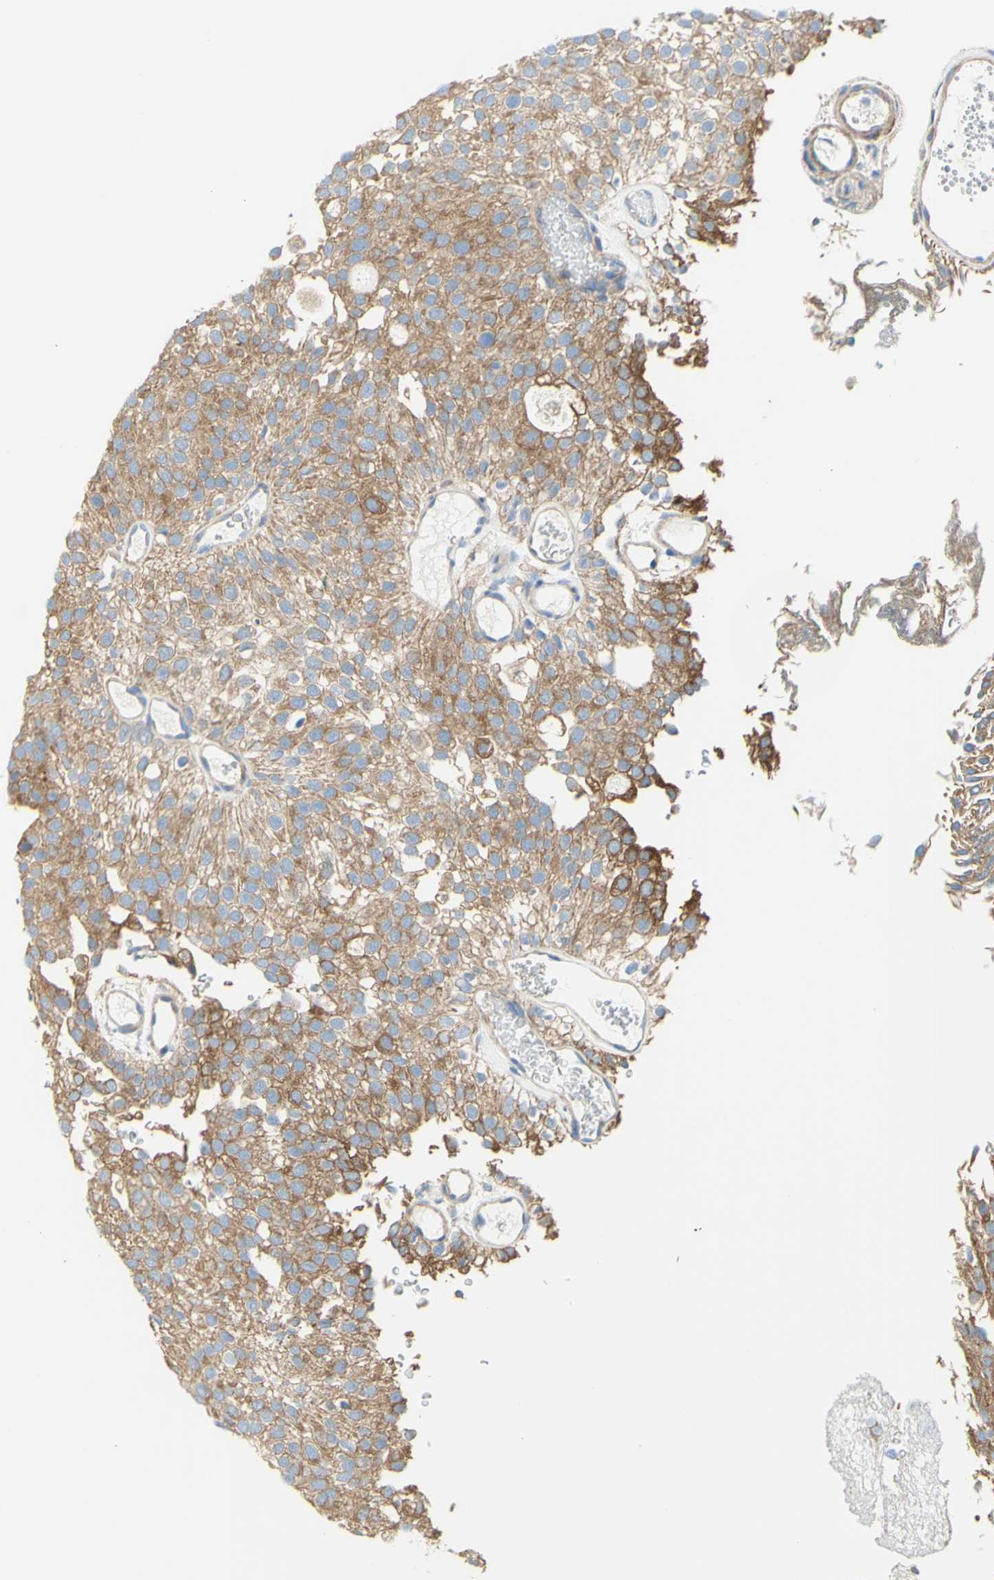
{"staining": {"intensity": "moderate", "quantity": ">75%", "location": "cytoplasmic/membranous"}, "tissue": "urothelial cancer", "cell_type": "Tumor cells", "image_type": "cancer", "snomed": [{"axis": "morphology", "description": "Urothelial carcinoma, Low grade"}, {"axis": "topography", "description": "Urinary bladder"}], "caption": "Human urothelial cancer stained with a brown dye demonstrates moderate cytoplasmic/membranous positive staining in approximately >75% of tumor cells.", "gene": "RETREG2", "patient": {"sex": "male", "age": 78}}